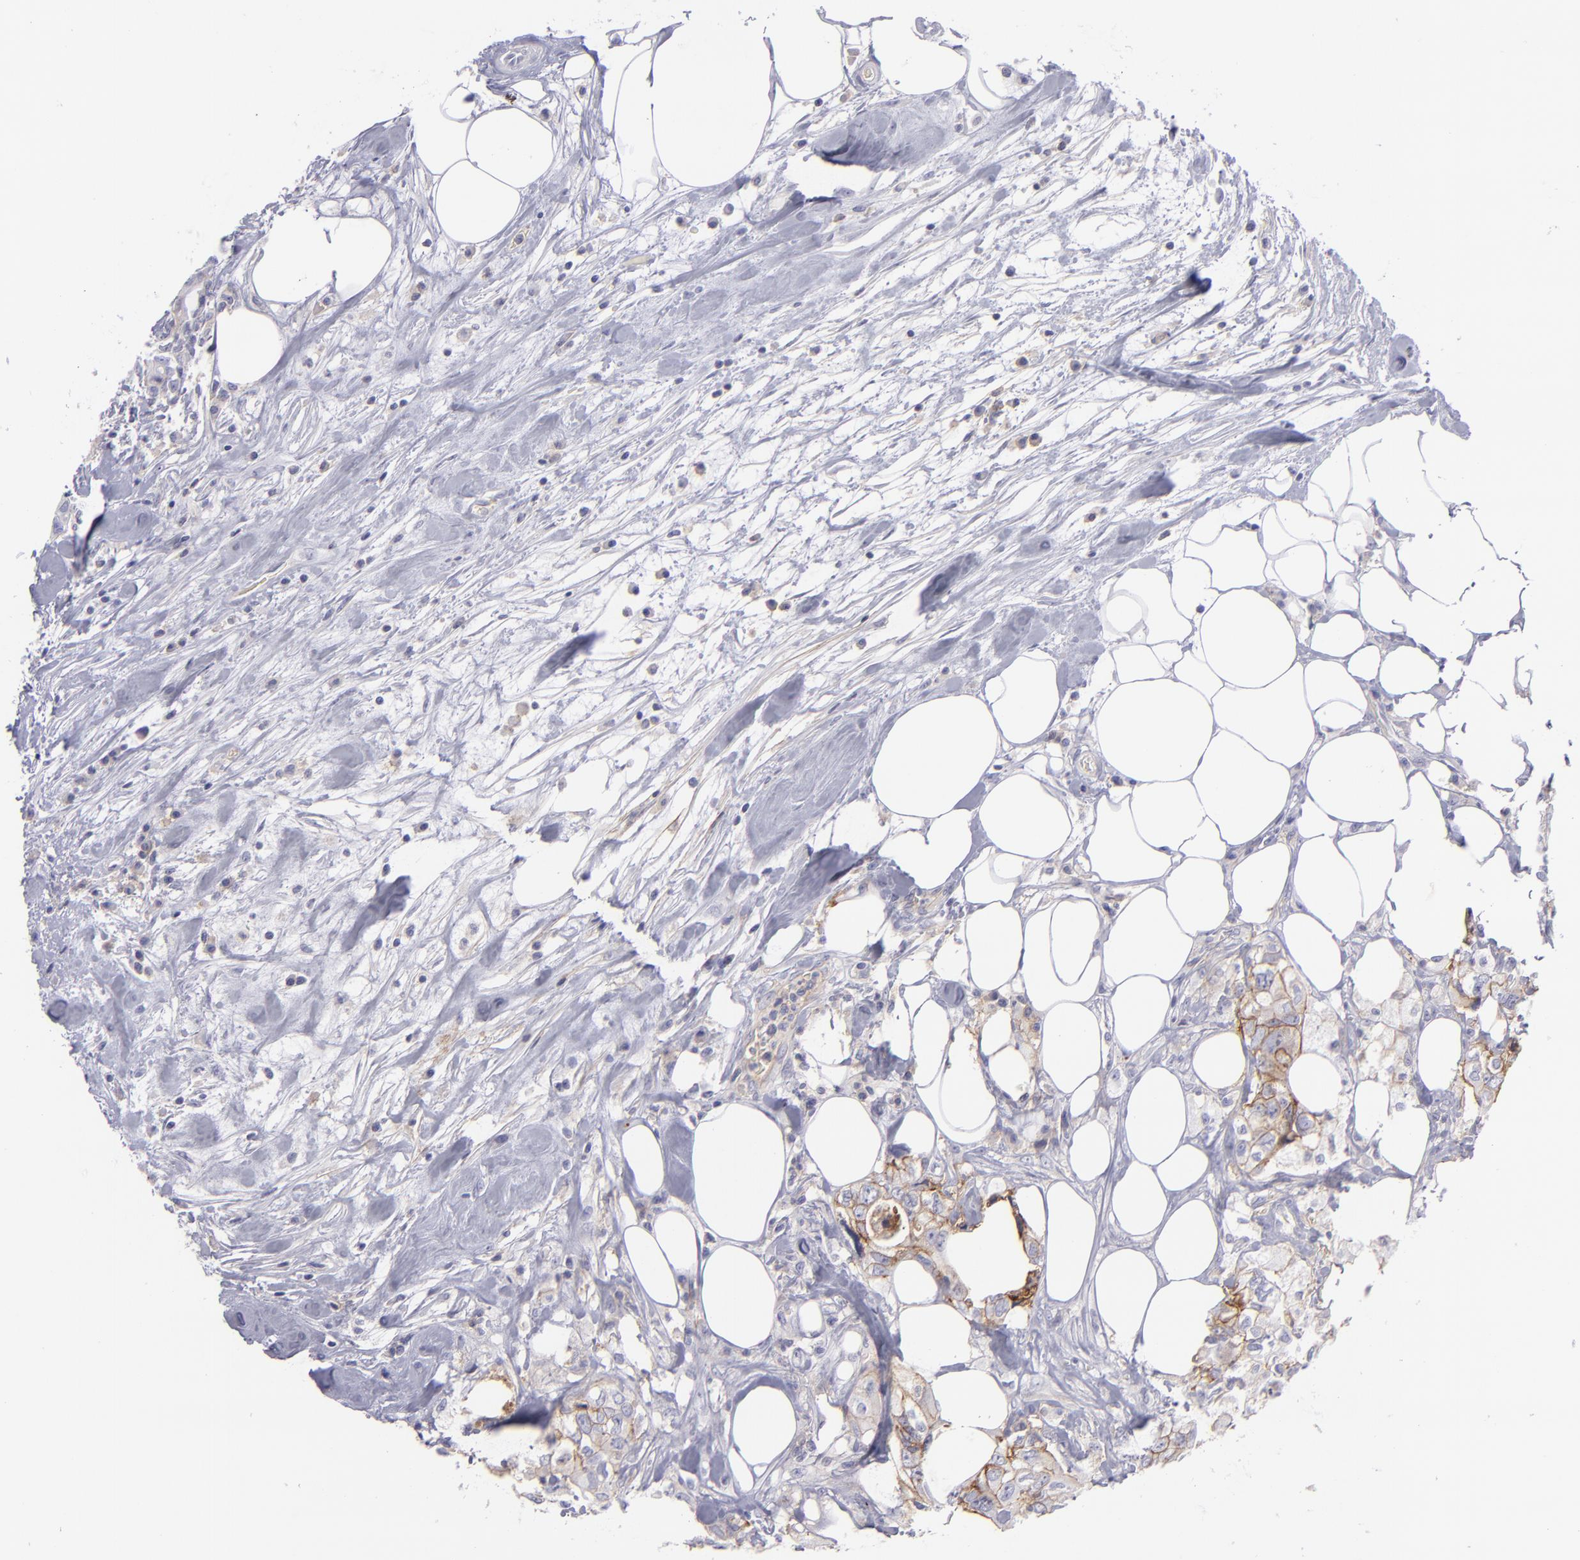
{"staining": {"intensity": "moderate", "quantity": "25%-75%", "location": "cytoplasmic/membranous"}, "tissue": "colorectal cancer", "cell_type": "Tumor cells", "image_type": "cancer", "snomed": [{"axis": "morphology", "description": "Adenocarcinoma, NOS"}, {"axis": "topography", "description": "Rectum"}], "caption": "Approximately 25%-75% of tumor cells in adenocarcinoma (colorectal) demonstrate moderate cytoplasmic/membranous protein staining as visualized by brown immunohistochemical staining.", "gene": "BSG", "patient": {"sex": "female", "age": 57}}